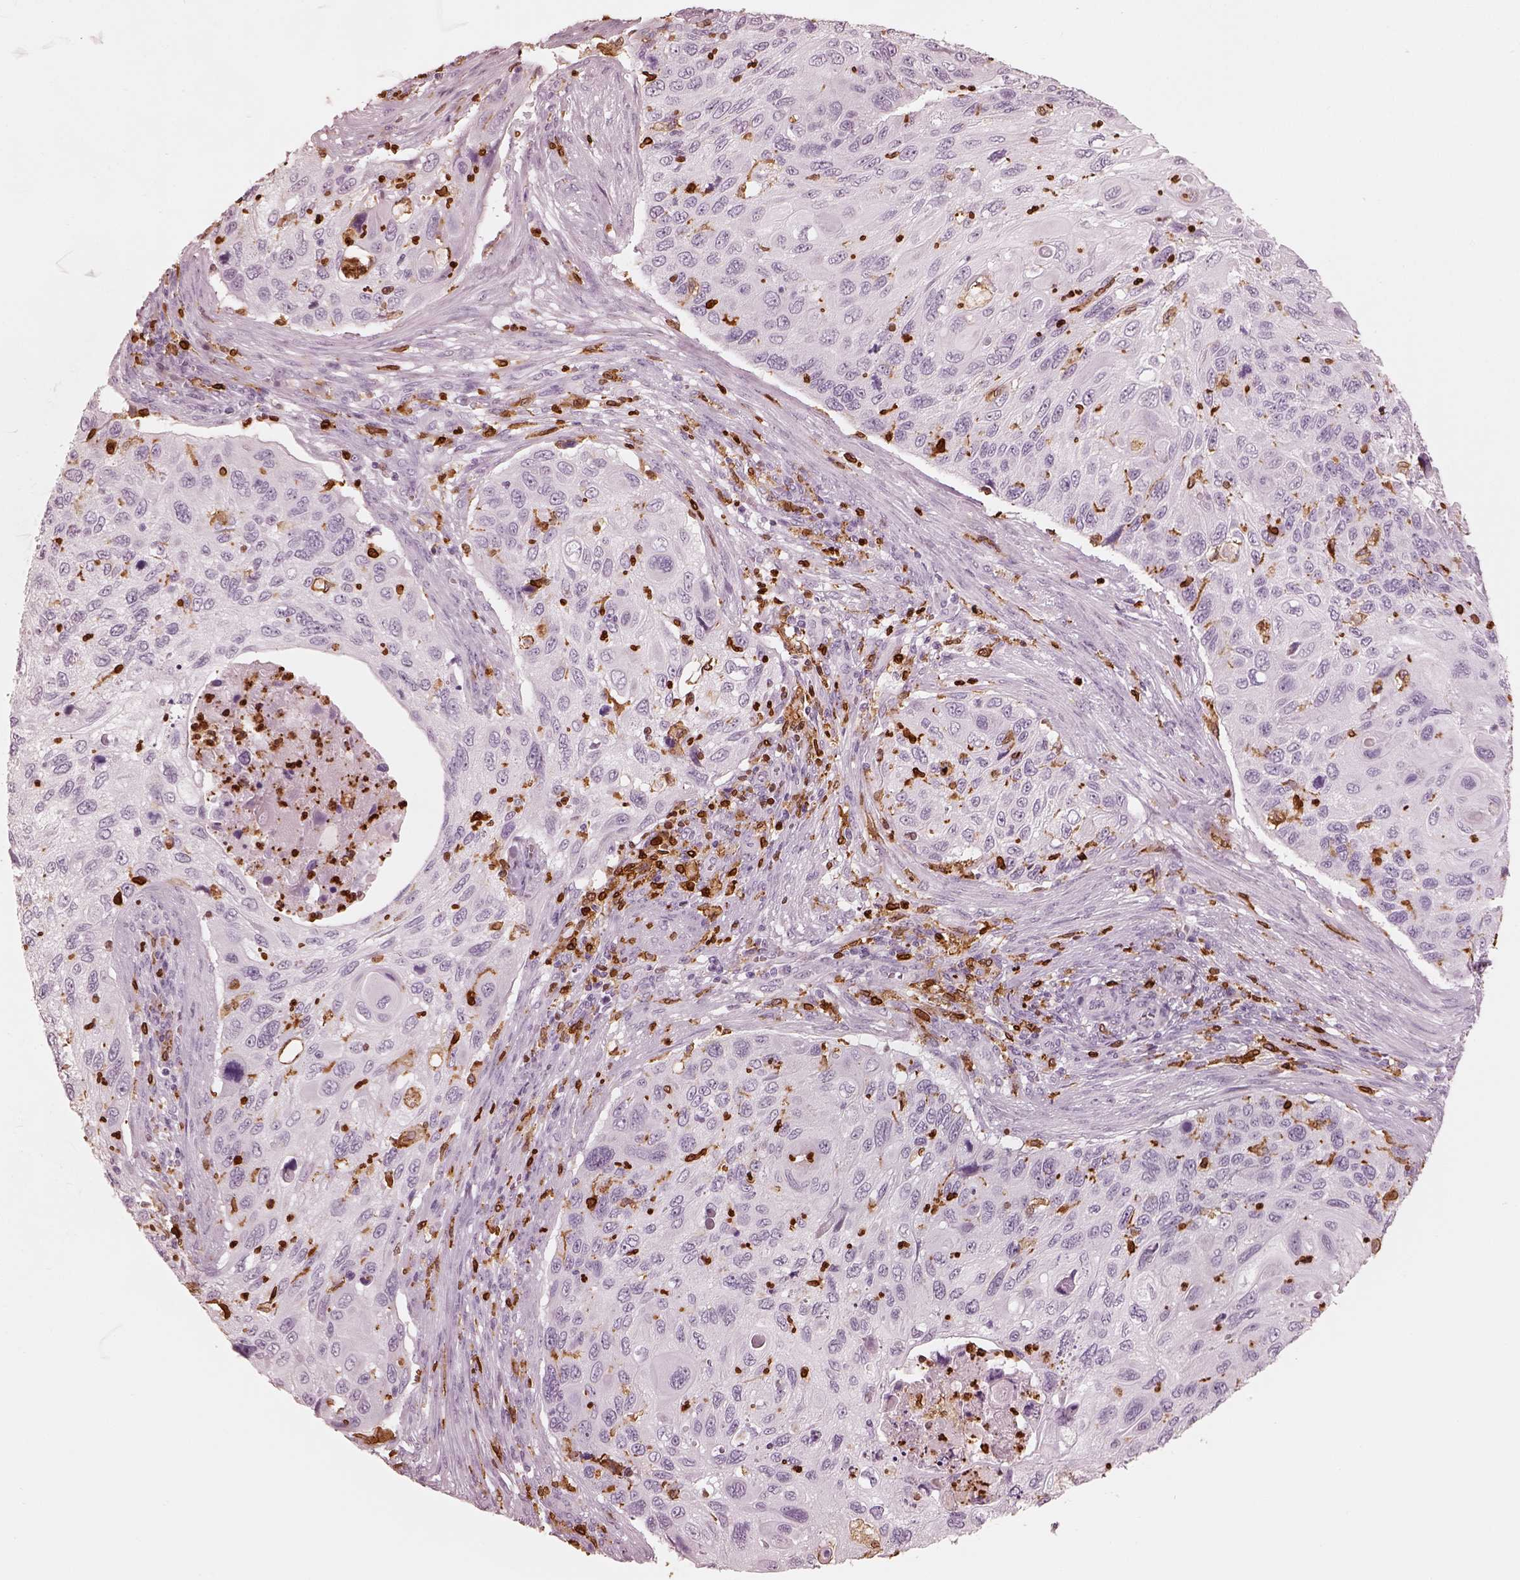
{"staining": {"intensity": "negative", "quantity": "none", "location": "none"}, "tissue": "cervical cancer", "cell_type": "Tumor cells", "image_type": "cancer", "snomed": [{"axis": "morphology", "description": "Squamous cell carcinoma, NOS"}, {"axis": "topography", "description": "Cervix"}], "caption": "A micrograph of human cervical cancer (squamous cell carcinoma) is negative for staining in tumor cells.", "gene": "ALOX5", "patient": {"sex": "female", "age": 70}}